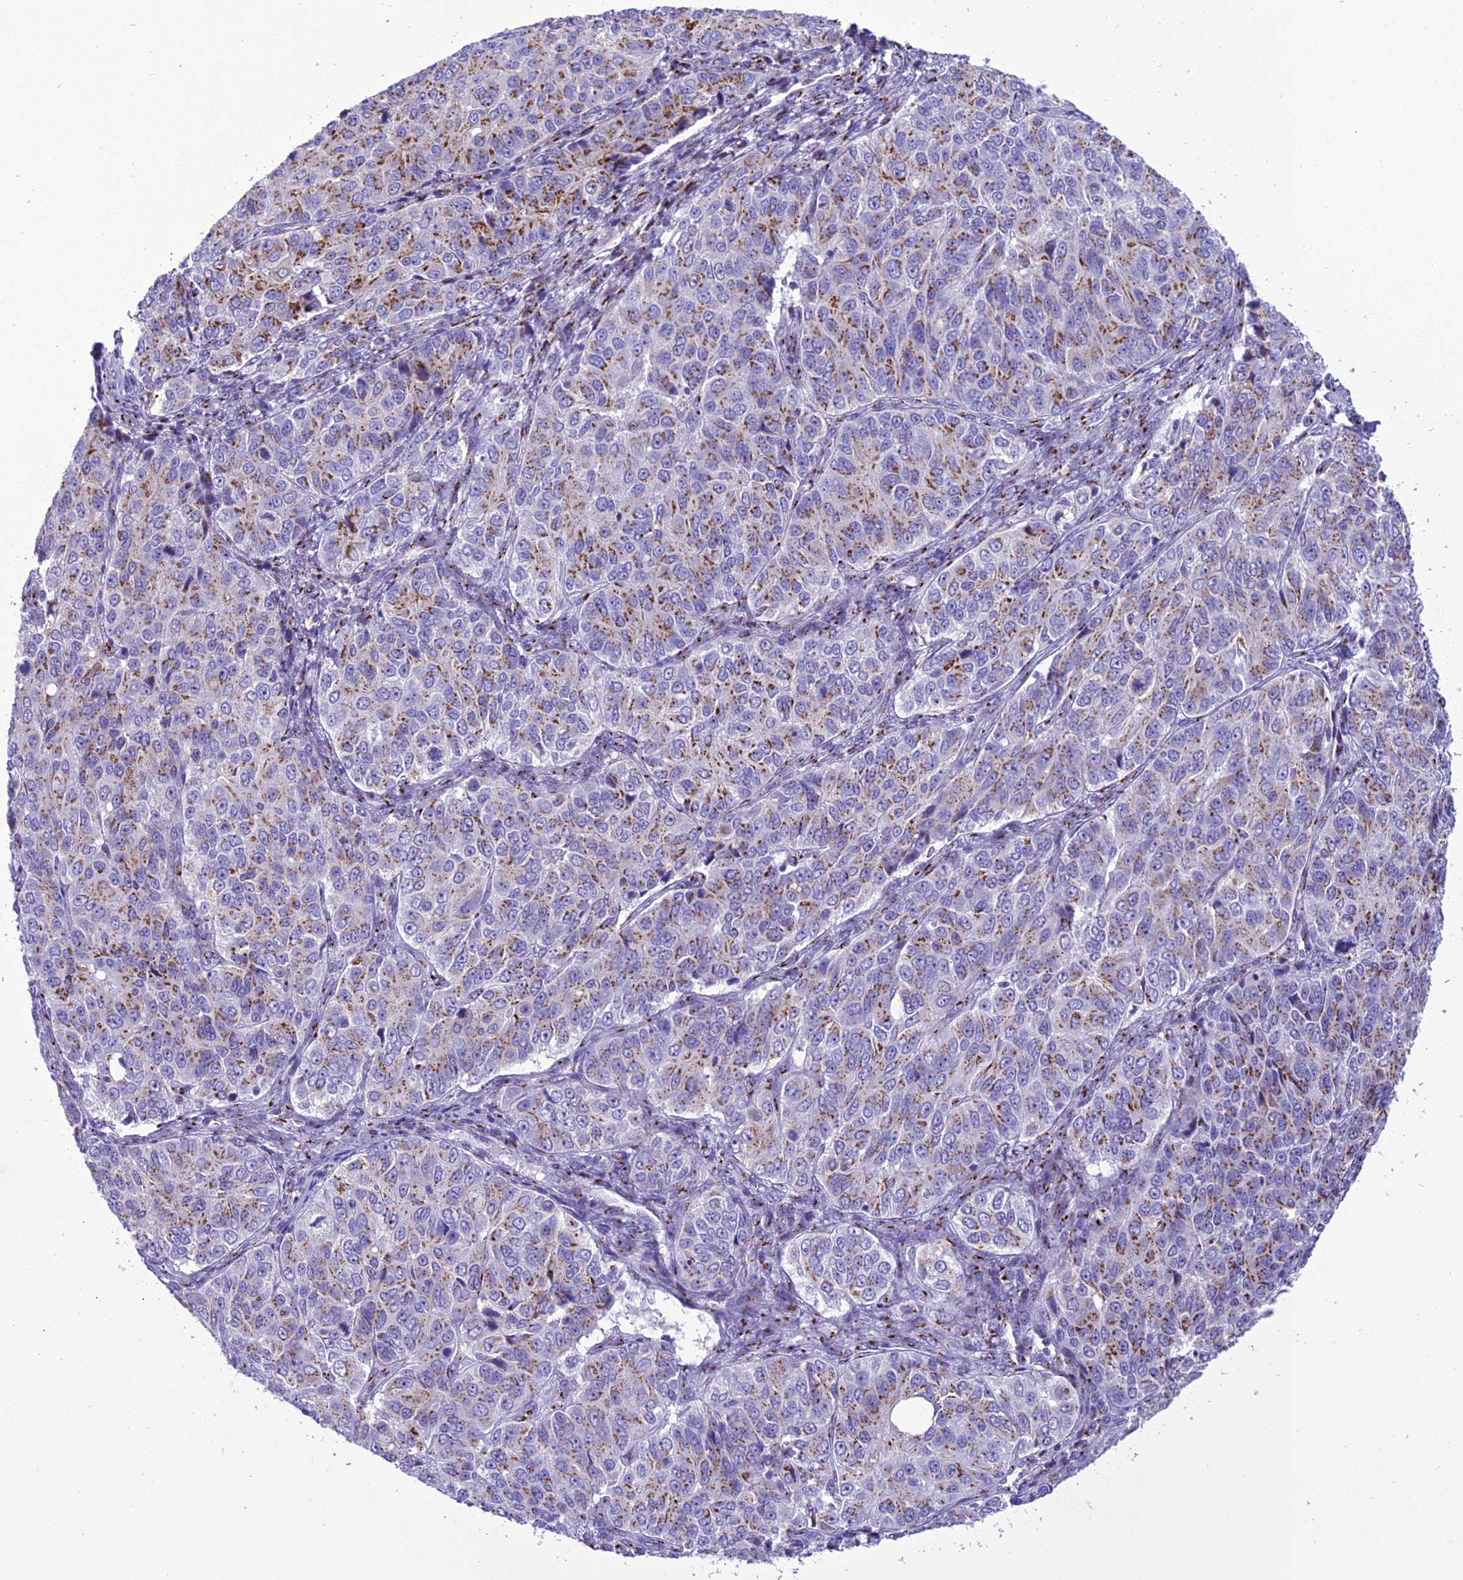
{"staining": {"intensity": "moderate", "quantity": ">75%", "location": "cytoplasmic/membranous"}, "tissue": "ovarian cancer", "cell_type": "Tumor cells", "image_type": "cancer", "snomed": [{"axis": "morphology", "description": "Carcinoma, endometroid"}, {"axis": "topography", "description": "Ovary"}], "caption": "A brown stain labels moderate cytoplasmic/membranous expression of a protein in human ovarian endometroid carcinoma tumor cells. The staining was performed using DAB, with brown indicating positive protein expression. Nuclei are stained blue with hematoxylin.", "gene": "GOLM2", "patient": {"sex": "female", "age": 51}}